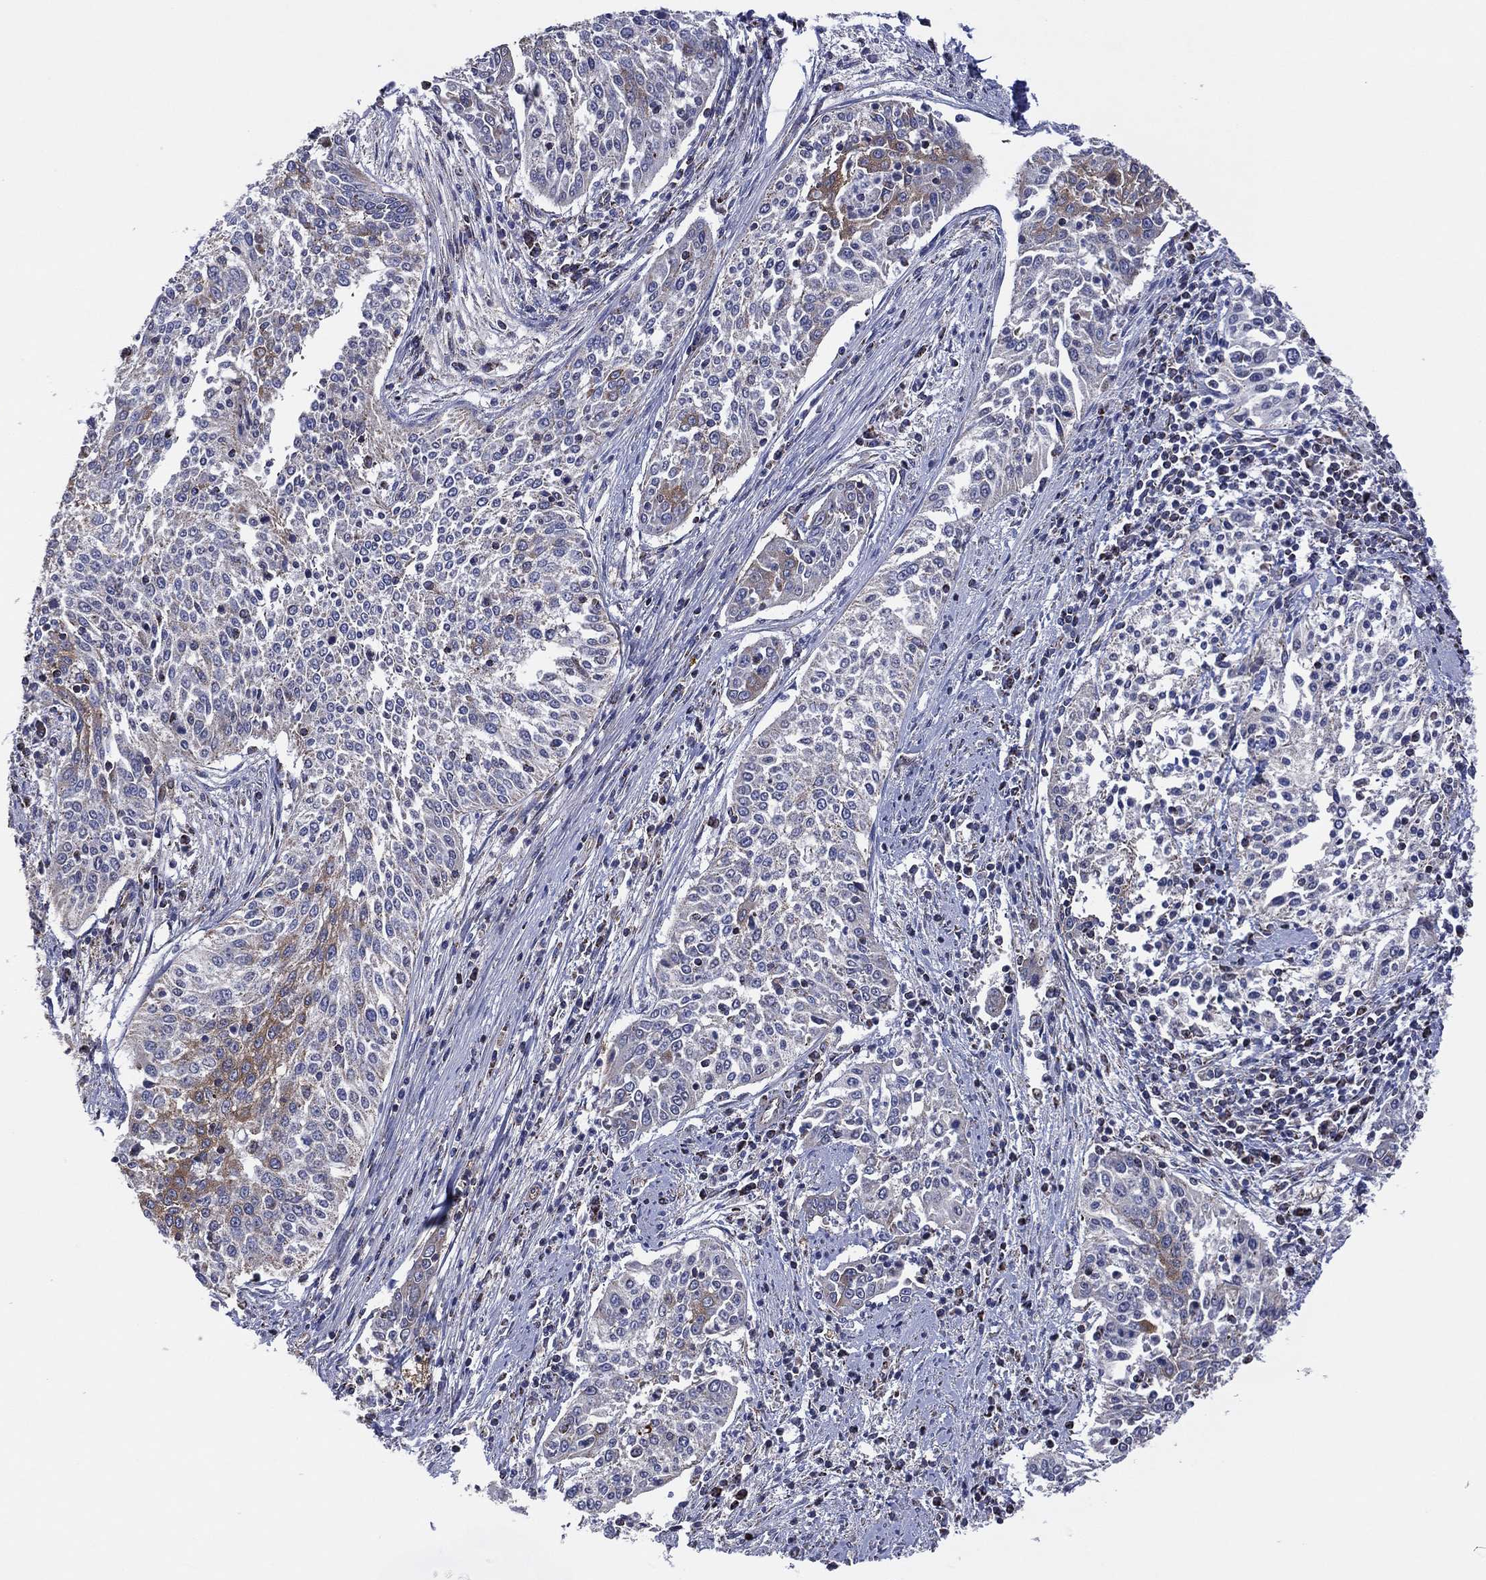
{"staining": {"intensity": "weak", "quantity": "<25%", "location": "cytoplasmic/membranous"}, "tissue": "cervical cancer", "cell_type": "Tumor cells", "image_type": "cancer", "snomed": [{"axis": "morphology", "description": "Squamous cell carcinoma, NOS"}, {"axis": "topography", "description": "Cervix"}], "caption": "This is an IHC image of cervical cancer. There is no positivity in tumor cells.", "gene": "PIDD1", "patient": {"sex": "female", "age": 41}}